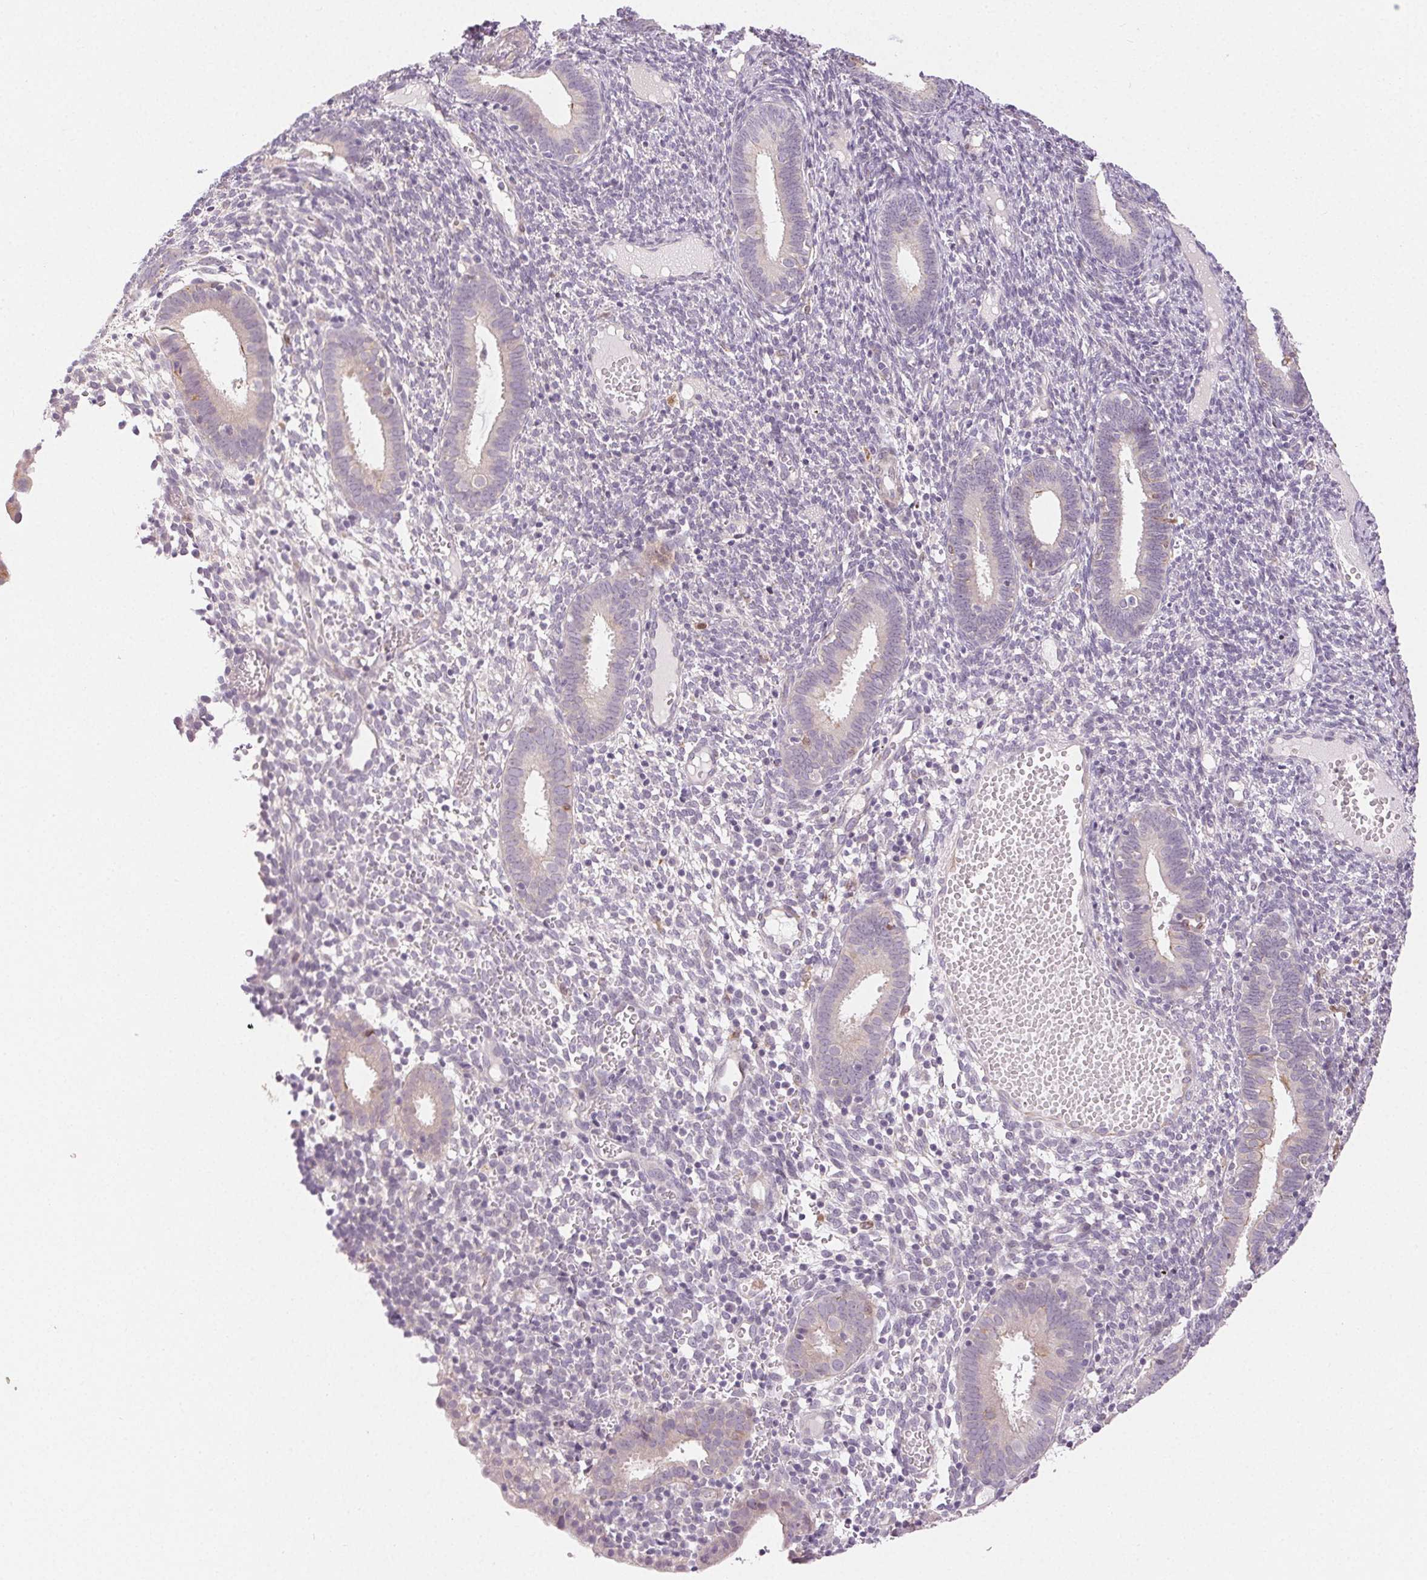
{"staining": {"intensity": "negative", "quantity": "none", "location": "none"}, "tissue": "endometrium", "cell_type": "Cells in endometrial stroma", "image_type": "normal", "snomed": [{"axis": "morphology", "description": "Normal tissue, NOS"}, {"axis": "topography", "description": "Endometrium"}], "caption": "The photomicrograph reveals no significant staining in cells in endometrial stroma of endometrium.", "gene": "RPGRIP1", "patient": {"sex": "female", "age": 41}}